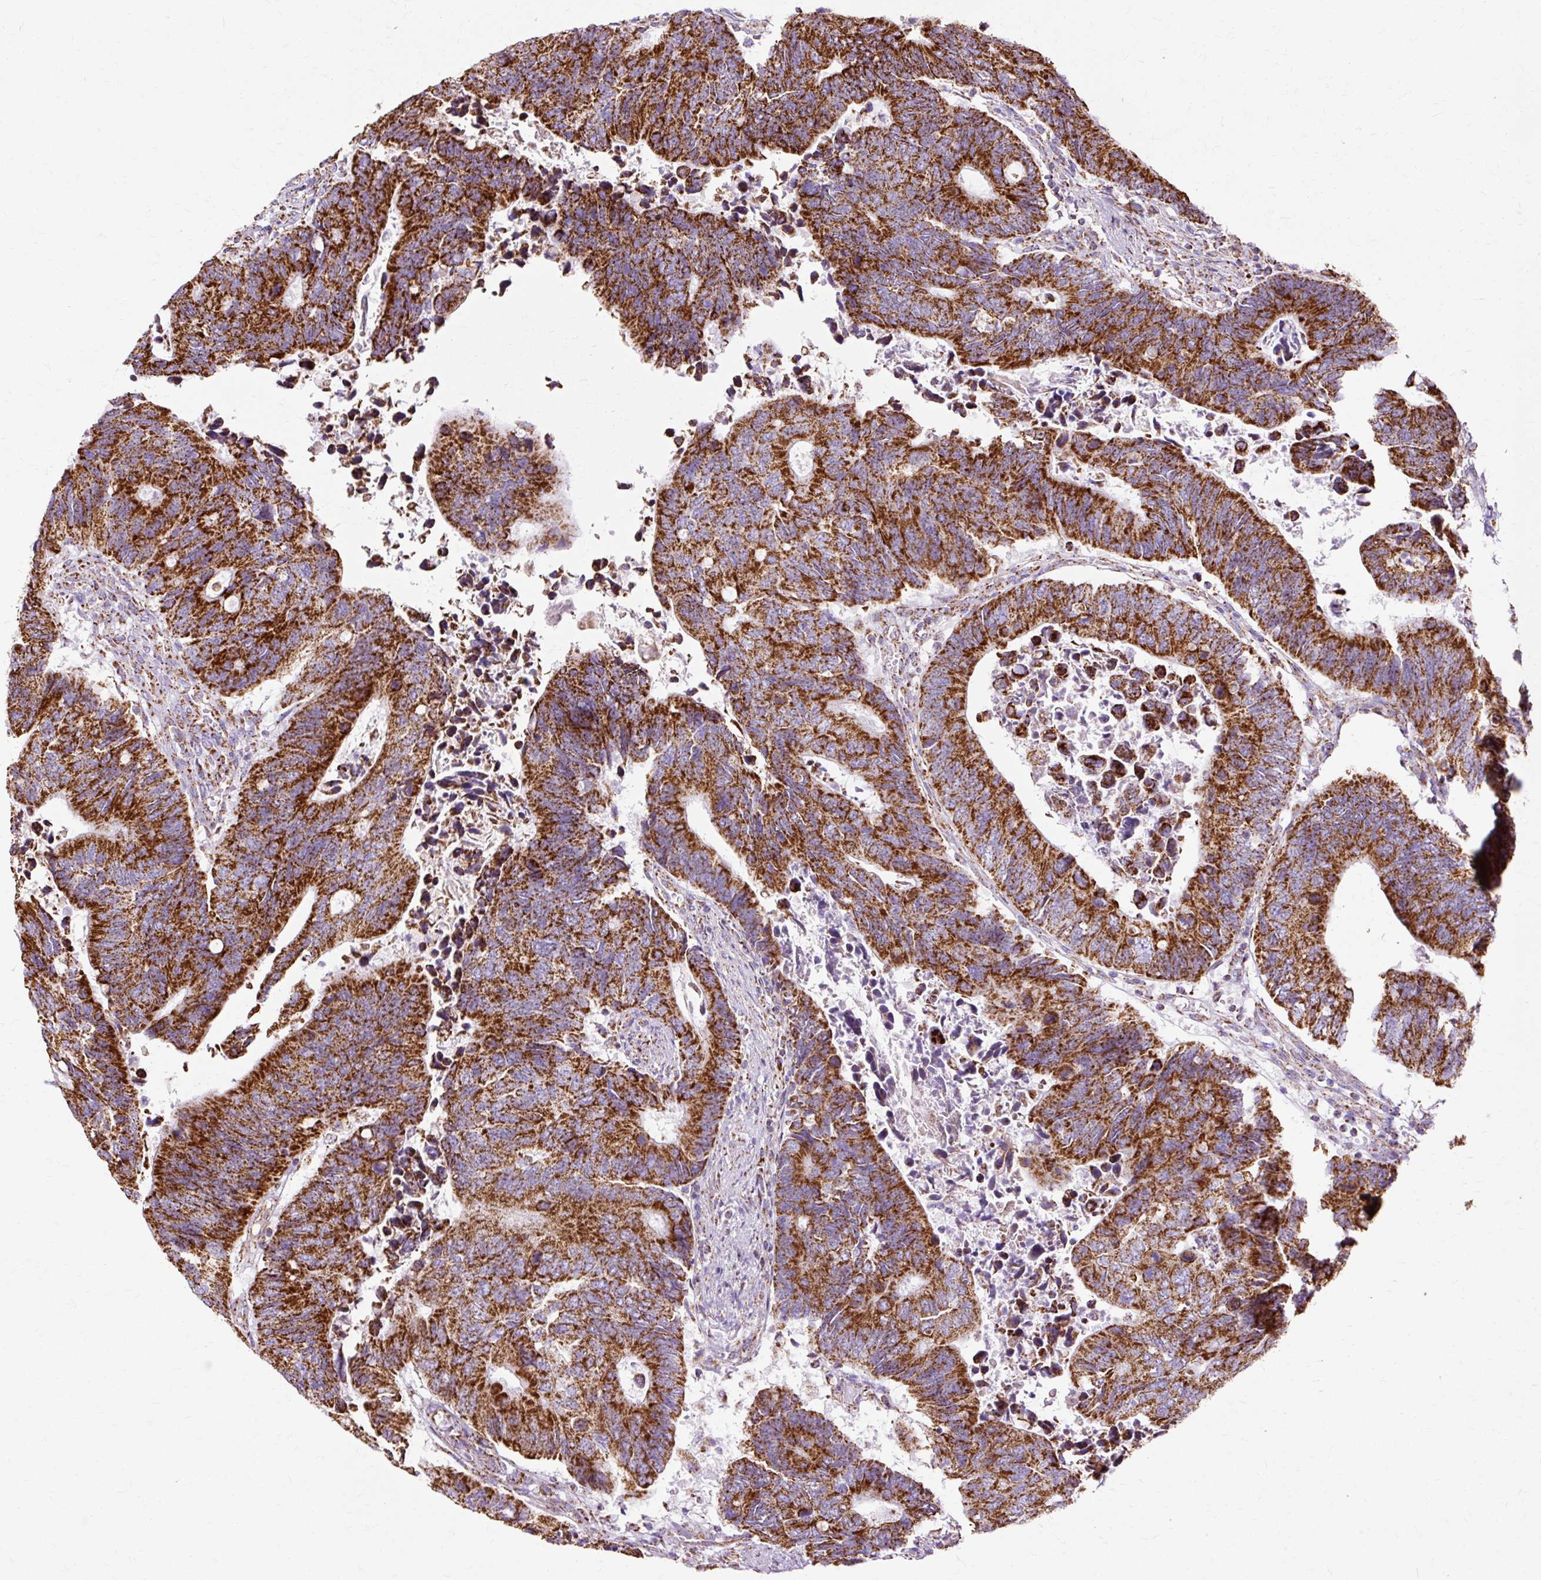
{"staining": {"intensity": "strong", "quantity": ">75%", "location": "cytoplasmic/membranous"}, "tissue": "colorectal cancer", "cell_type": "Tumor cells", "image_type": "cancer", "snomed": [{"axis": "morphology", "description": "Adenocarcinoma, NOS"}, {"axis": "topography", "description": "Colon"}], "caption": "Colorectal adenocarcinoma tissue shows strong cytoplasmic/membranous expression in approximately >75% of tumor cells Using DAB (brown) and hematoxylin (blue) stains, captured at high magnification using brightfield microscopy.", "gene": "DLAT", "patient": {"sex": "male", "age": 87}}